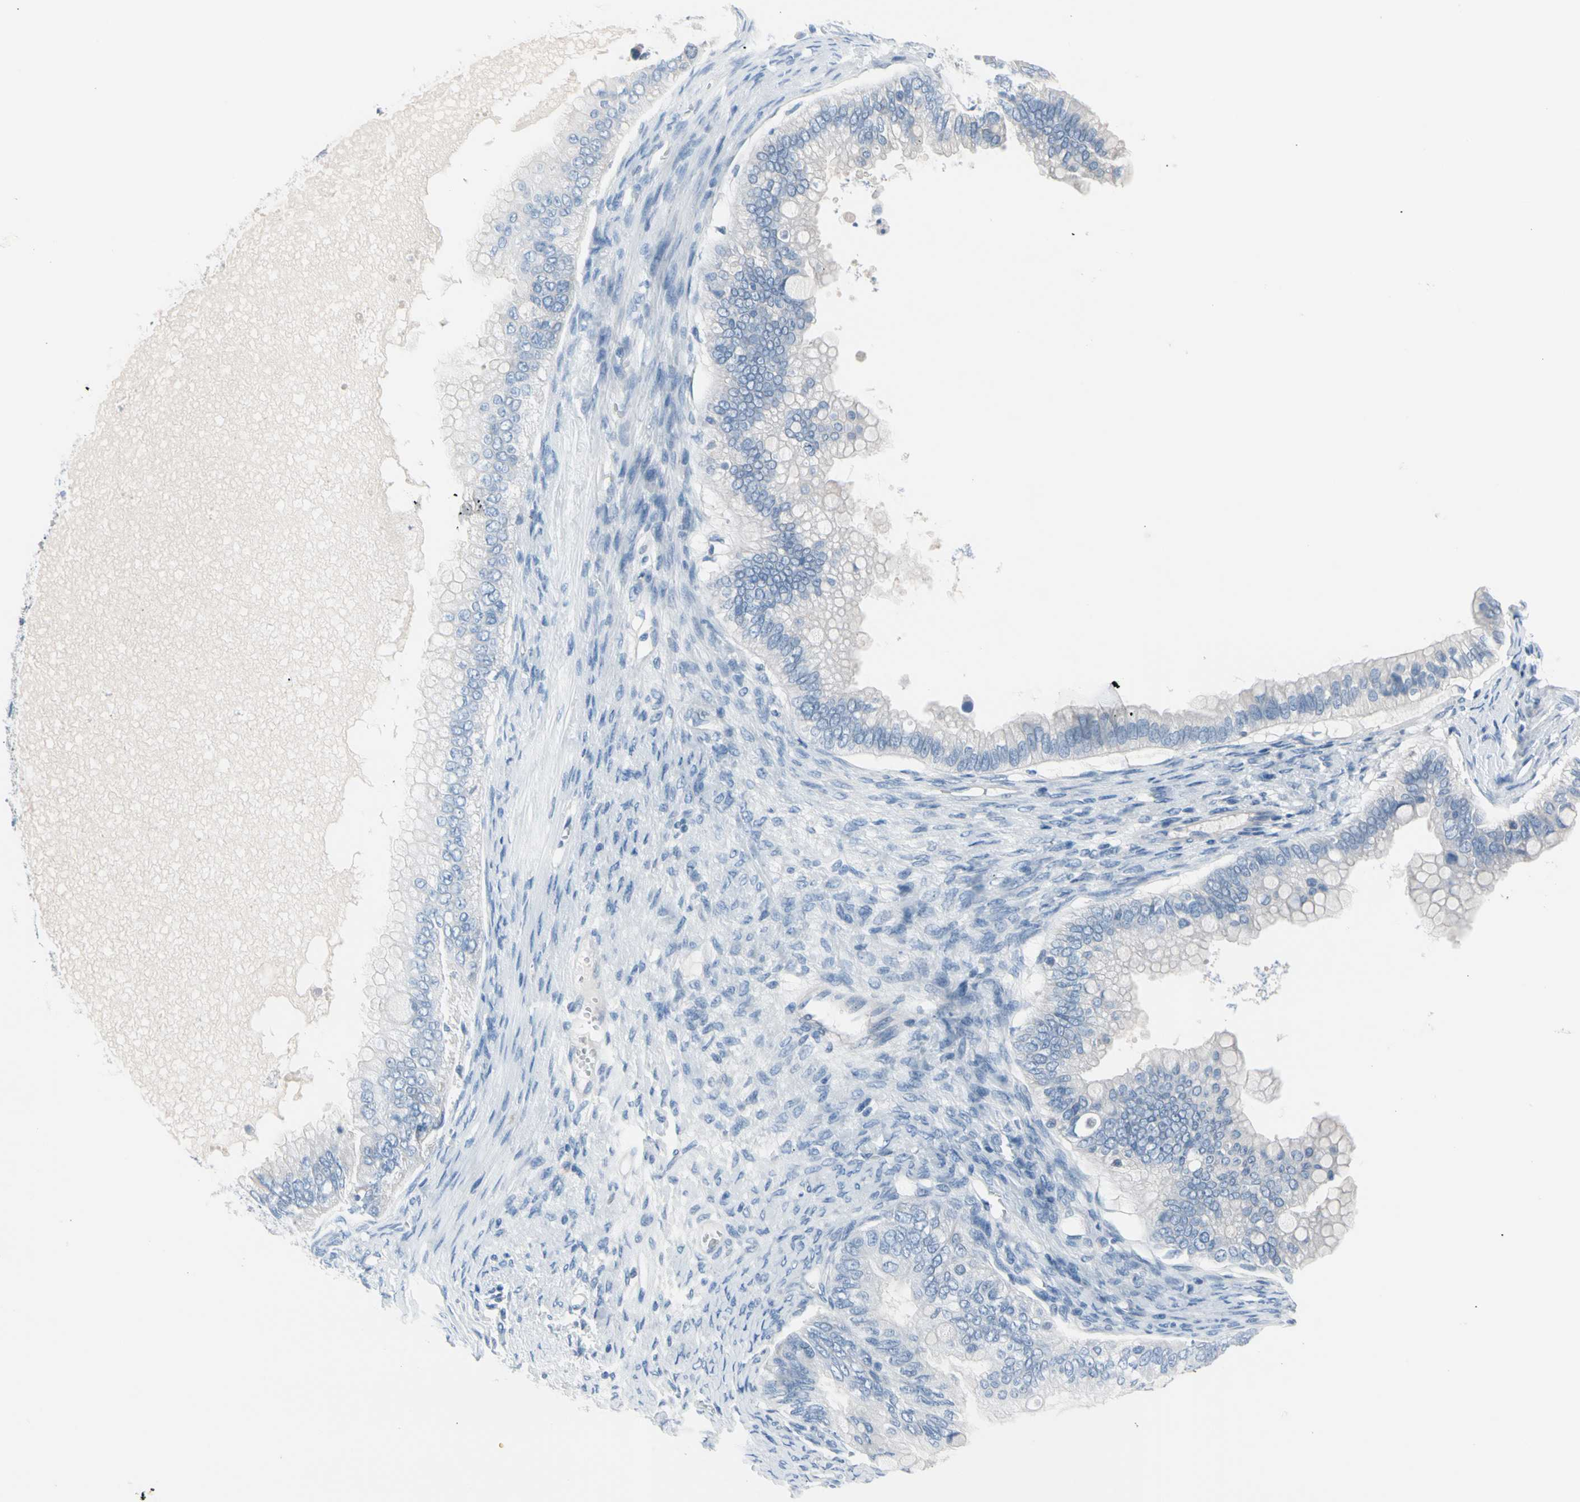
{"staining": {"intensity": "negative", "quantity": "none", "location": "none"}, "tissue": "ovarian cancer", "cell_type": "Tumor cells", "image_type": "cancer", "snomed": [{"axis": "morphology", "description": "Cystadenocarcinoma, mucinous, NOS"}, {"axis": "topography", "description": "Ovary"}], "caption": "Immunohistochemical staining of mucinous cystadenocarcinoma (ovarian) displays no significant positivity in tumor cells.", "gene": "TPO", "patient": {"sex": "female", "age": 80}}